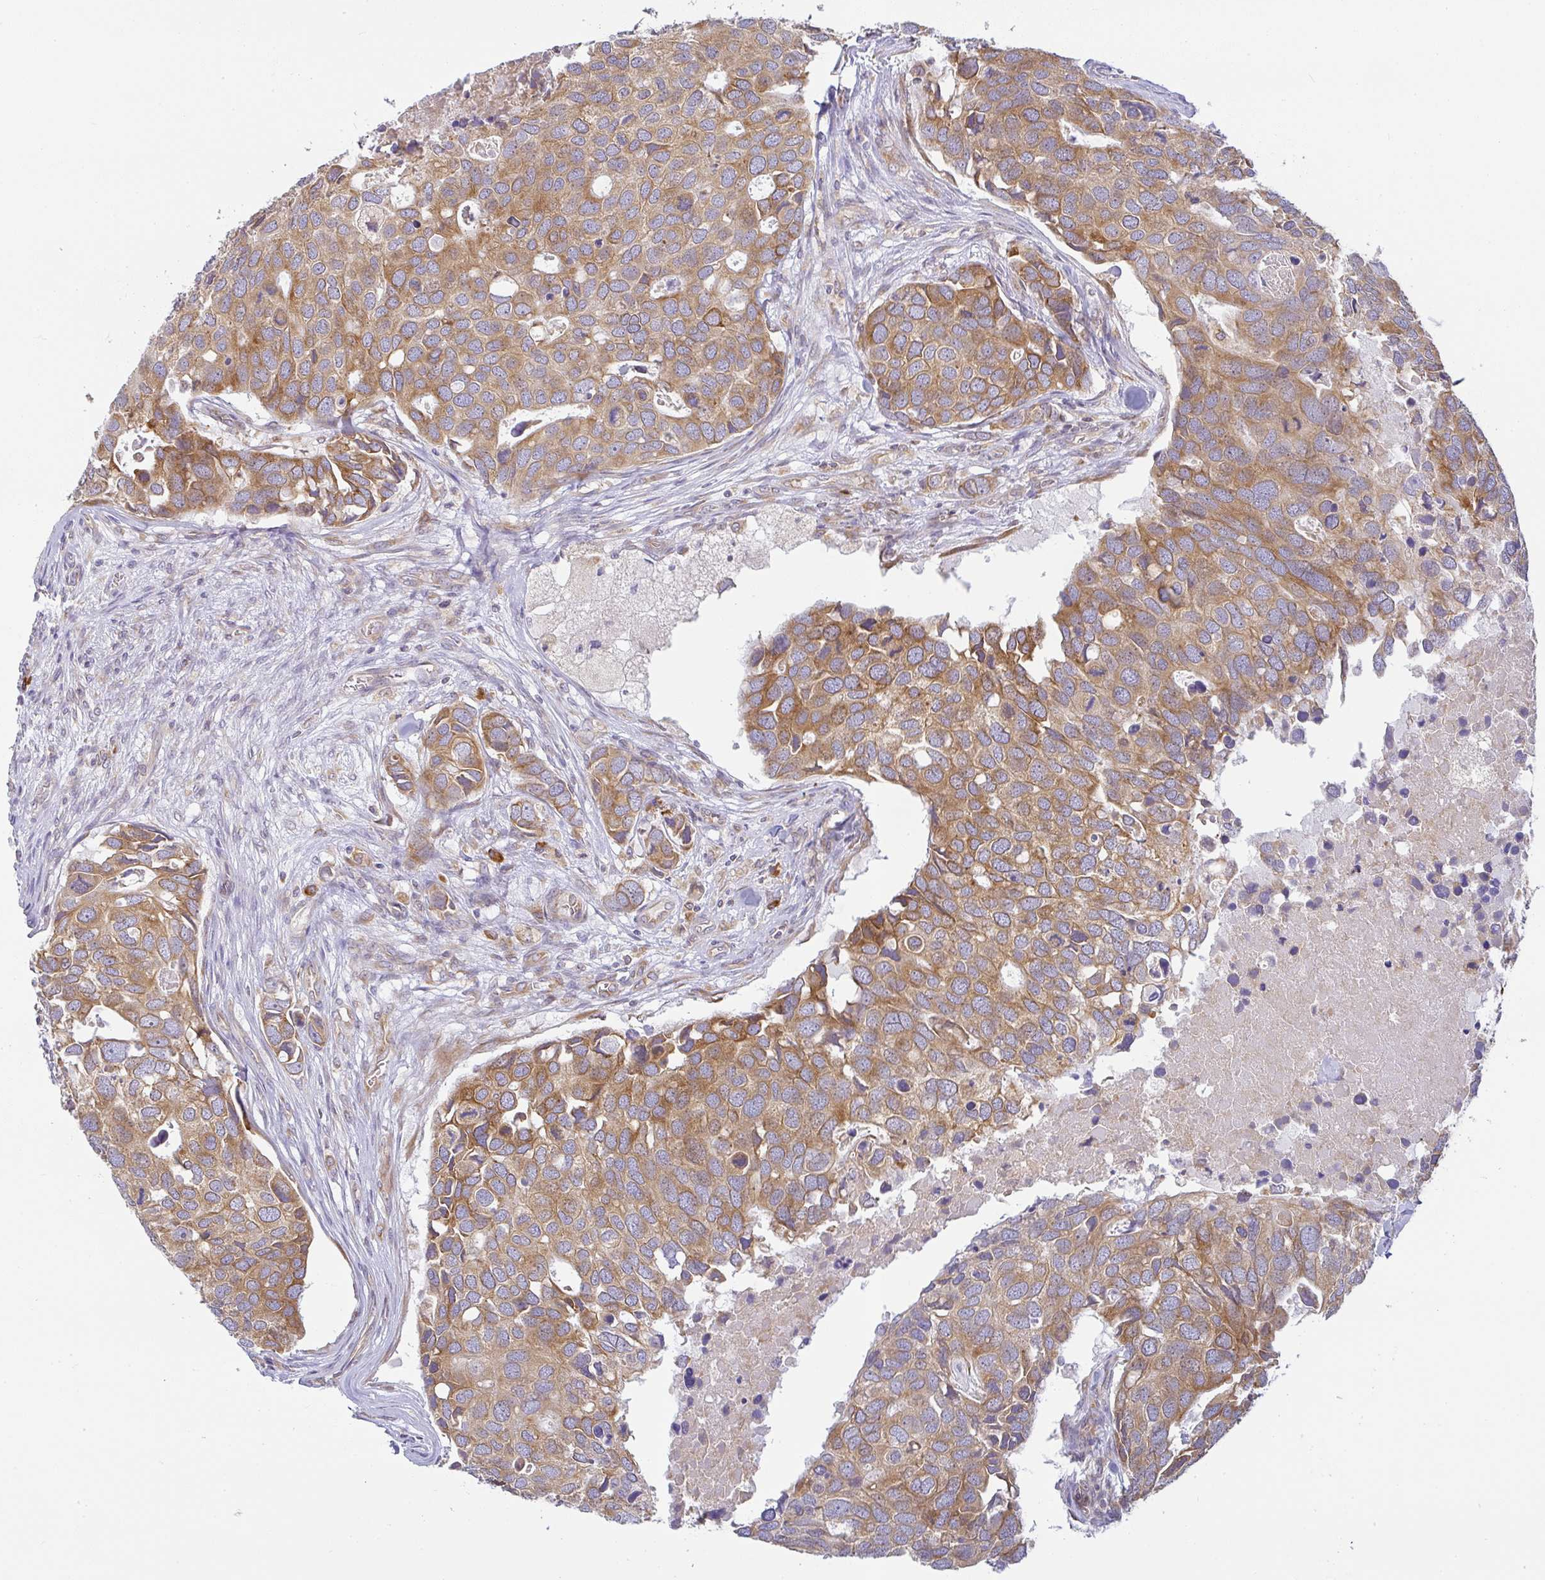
{"staining": {"intensity": "moderate", "quantity": ">75%", "location": "cytoplasmic/membranous"}, "tissue": "breast cancer", "cell_type": "Tumor cells", "image_type": "cancer", "snomed": [{"axis": "morphology", "description": "Duct carcinoma"}, {"axis": "topography", "description": "Breast"}], "caption": "Immunohistochemistry (IHC) staining of infiltrating ductal carcinoma (breast), which shows medium levels of moderate cytoplasmic/membranous expression in approximately >75% of tumor cells indicating moderate cytoplasmic/membranous protein positivity. The staining was performed using DAB (brown) for protein detection and nuclei were counterstained in hematoxylin (blue).", "gene": "DERL2", "patient": {"sex": "female", "age": 83}}